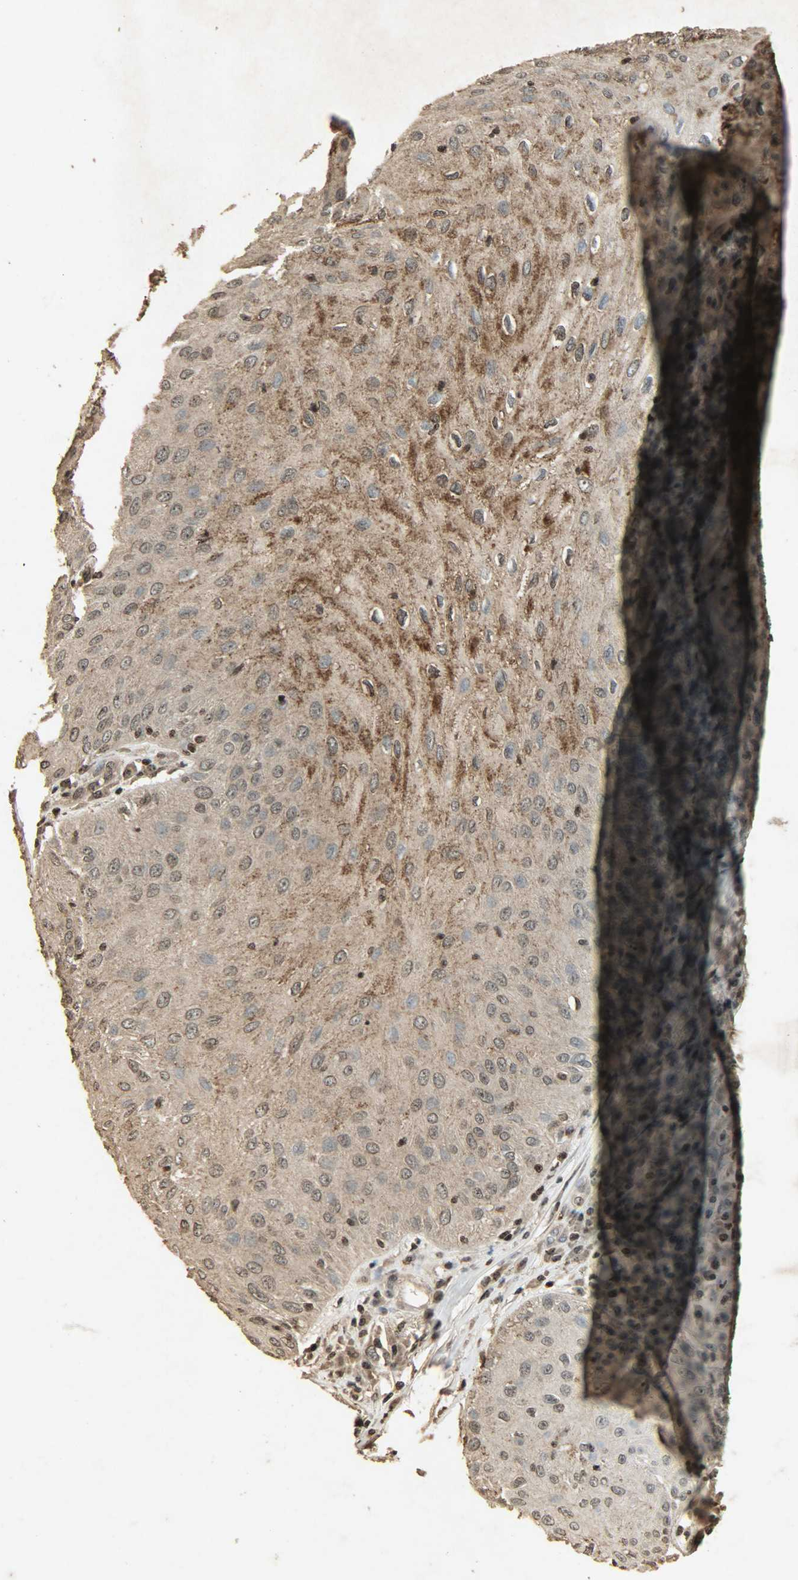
{"staining": {"intensity": "moderate", "quantity": ">75%", "location": "cytoplasmic/membranous,nuclear"}, "tissue": "skin cancer", "cell_type": "Tumor cells", "image_type": "cancer", "snomed": [{"axis": "morphology", "description": "Squamous cell carcinoma, NOS"}, {"axis": "topography", "description": "Skin"}], "caption": "Immunohistochemistry (IHC) (DAB (3,3'-diaminobenzidine)) staining of squamous cell carcinoma (skin) reveals moderate cytoplasmic/membranous and nuclear protein staining in about >75% of tumor cells.", "gene": "PPP3R1", "patient": {"sex": "male", "age": 65}}